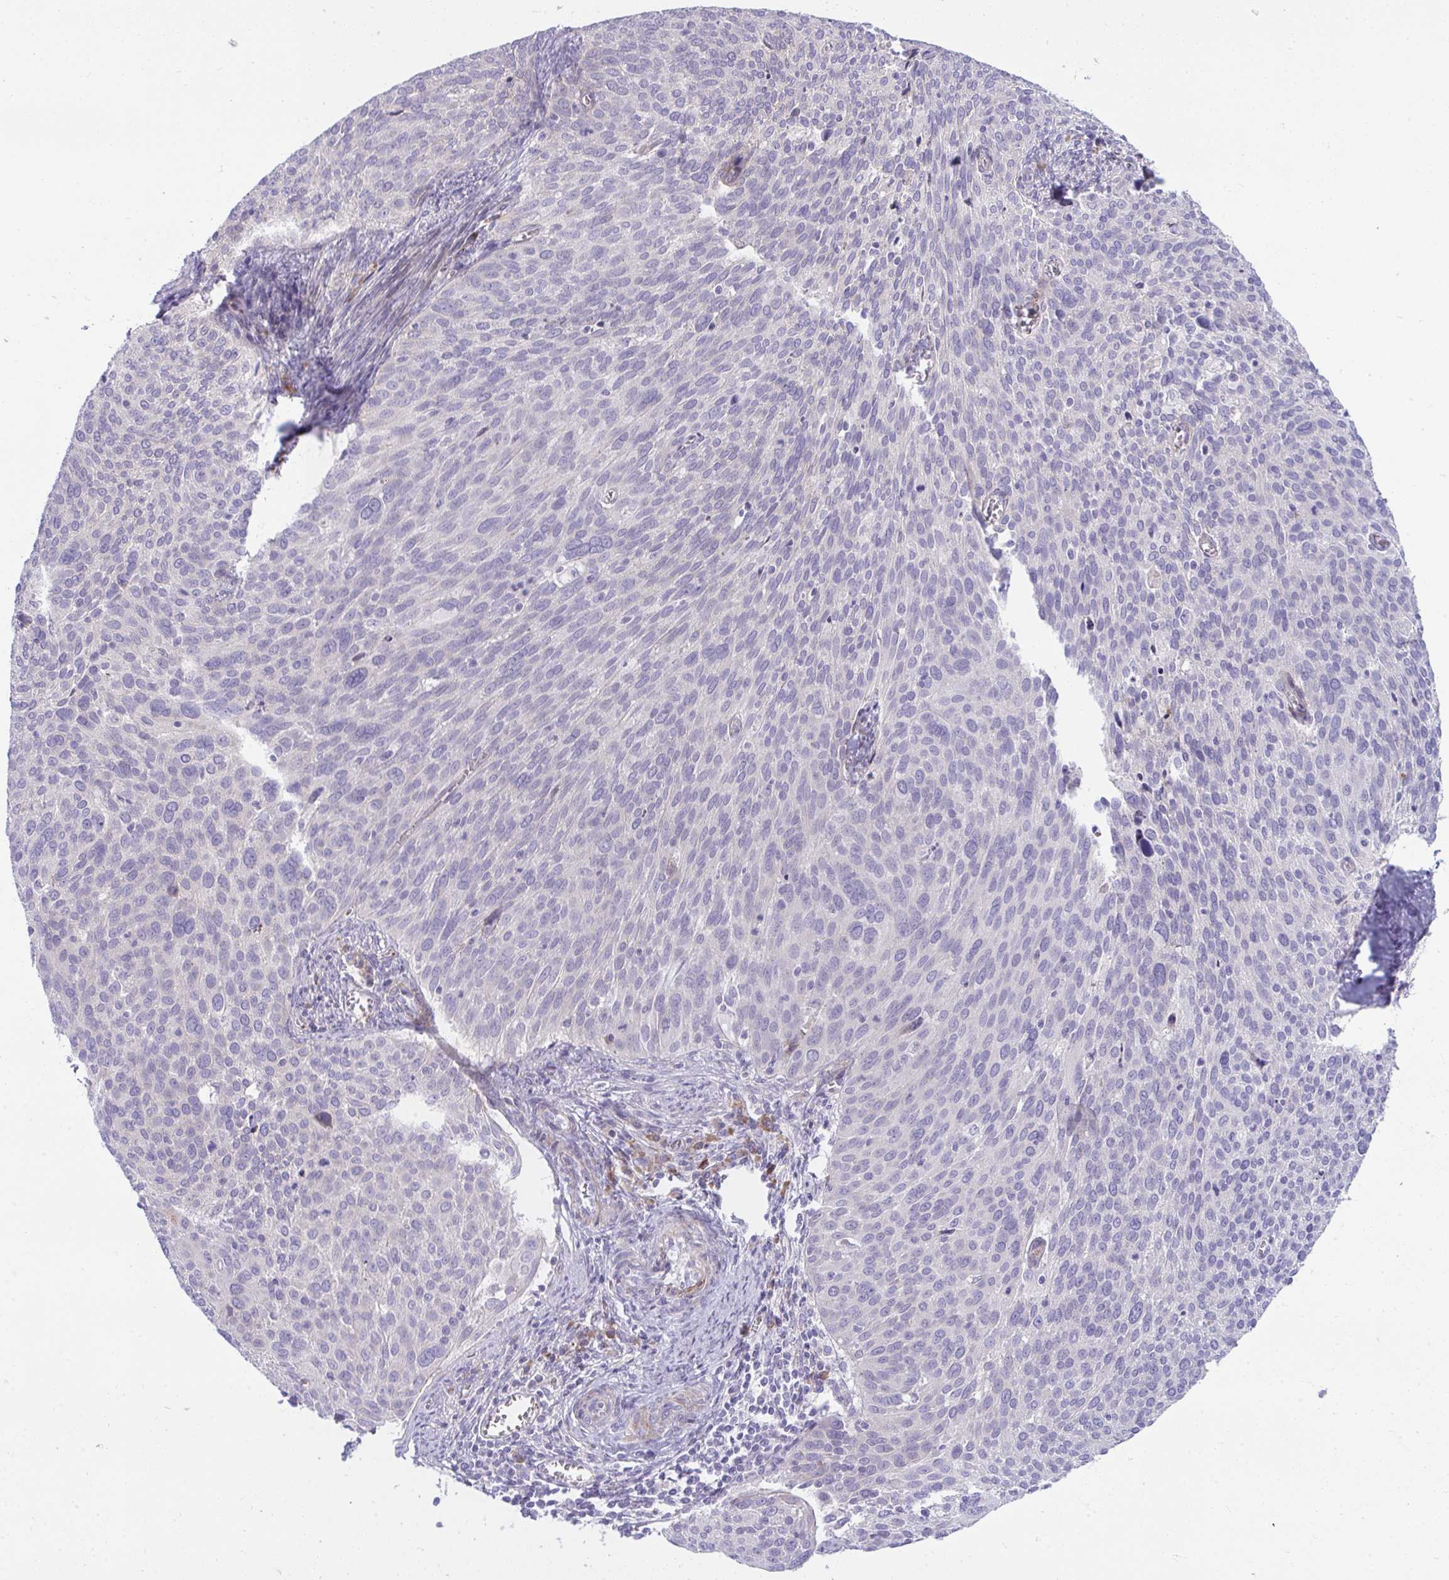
{"staining": {"intensity": "negative", "quantity": "none", "location": "none"}, "tissue": "cervical cancer", "cell_type": "Tumor cells", "image_type": "cancer", "snomed": [{"axis": "morphology", "description": "Squamous cell carcinoma, NOS"}, {"axis": "topography", "description": "Cervix"}], "caption": "Cervical cancer stained for a protein using IHC demonstrates no positivity tumor cells.", "gene": "PIGZ", "patient": {"sex": "female", "age": 39}}